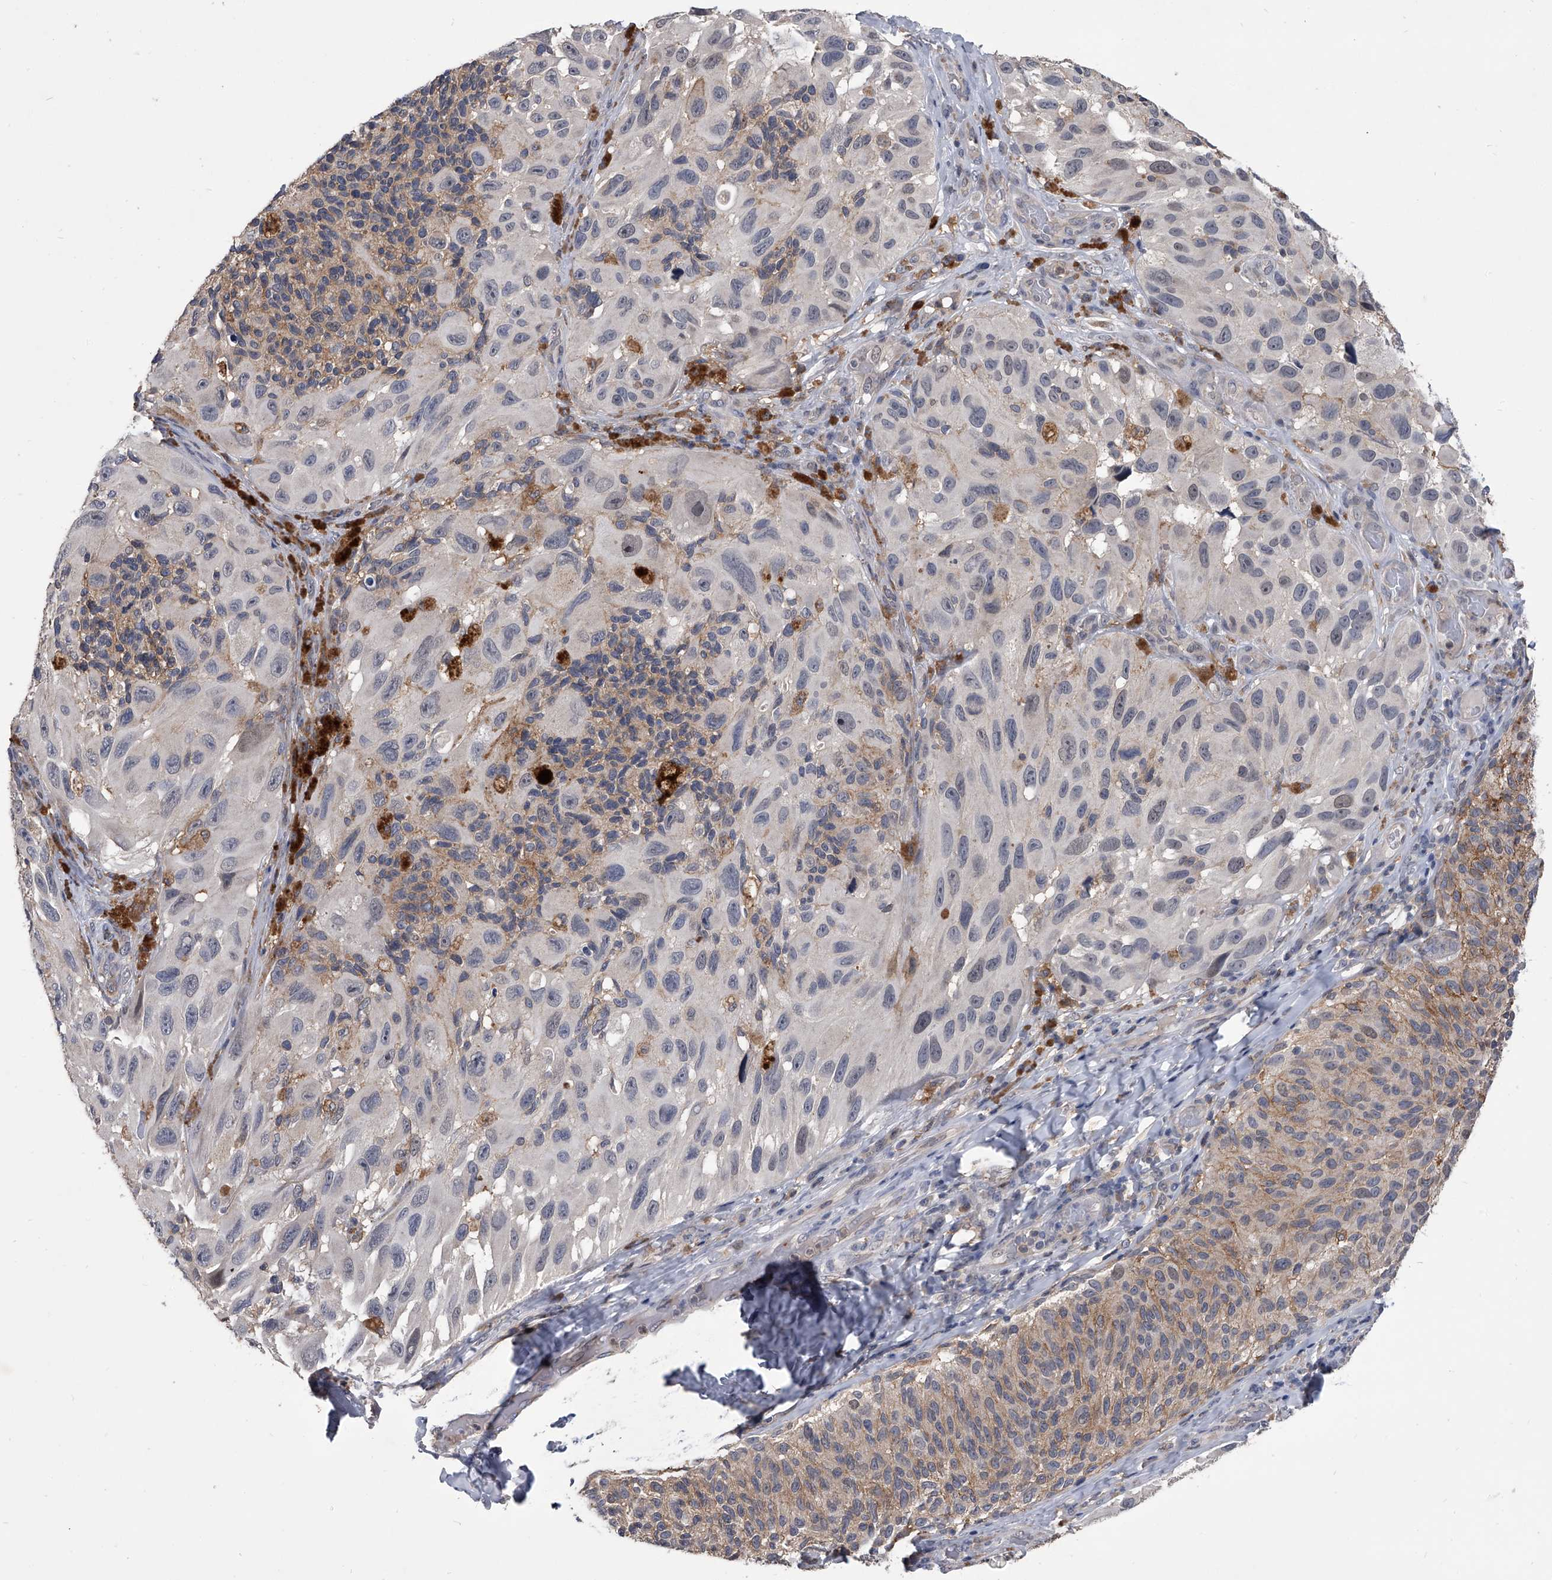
{"staining": {"intensity": "negative", "quantity": "none", "location": "none"}, "tissue": "melanoma", "cell_type": "Tumor cells", "image_type": "cancer", "snomed": [{"axis": "morphology", "description": "Malignant melanoma, NOS"}, {"axis": "topography", "description": "Skin"}], "caption": "Immunohistochemistry (IHC) micrograph of neoplastic tissue: human malignant melanoma stained with DAB displays no significant protein positivity in tumor cells. Brightfield microscopy of IHC stained with DAB (brown) and hematoxylin (blue), captured at high magnification.", "gene": "MAP4K3", "patient": {"sex": "female", "age": 73}}